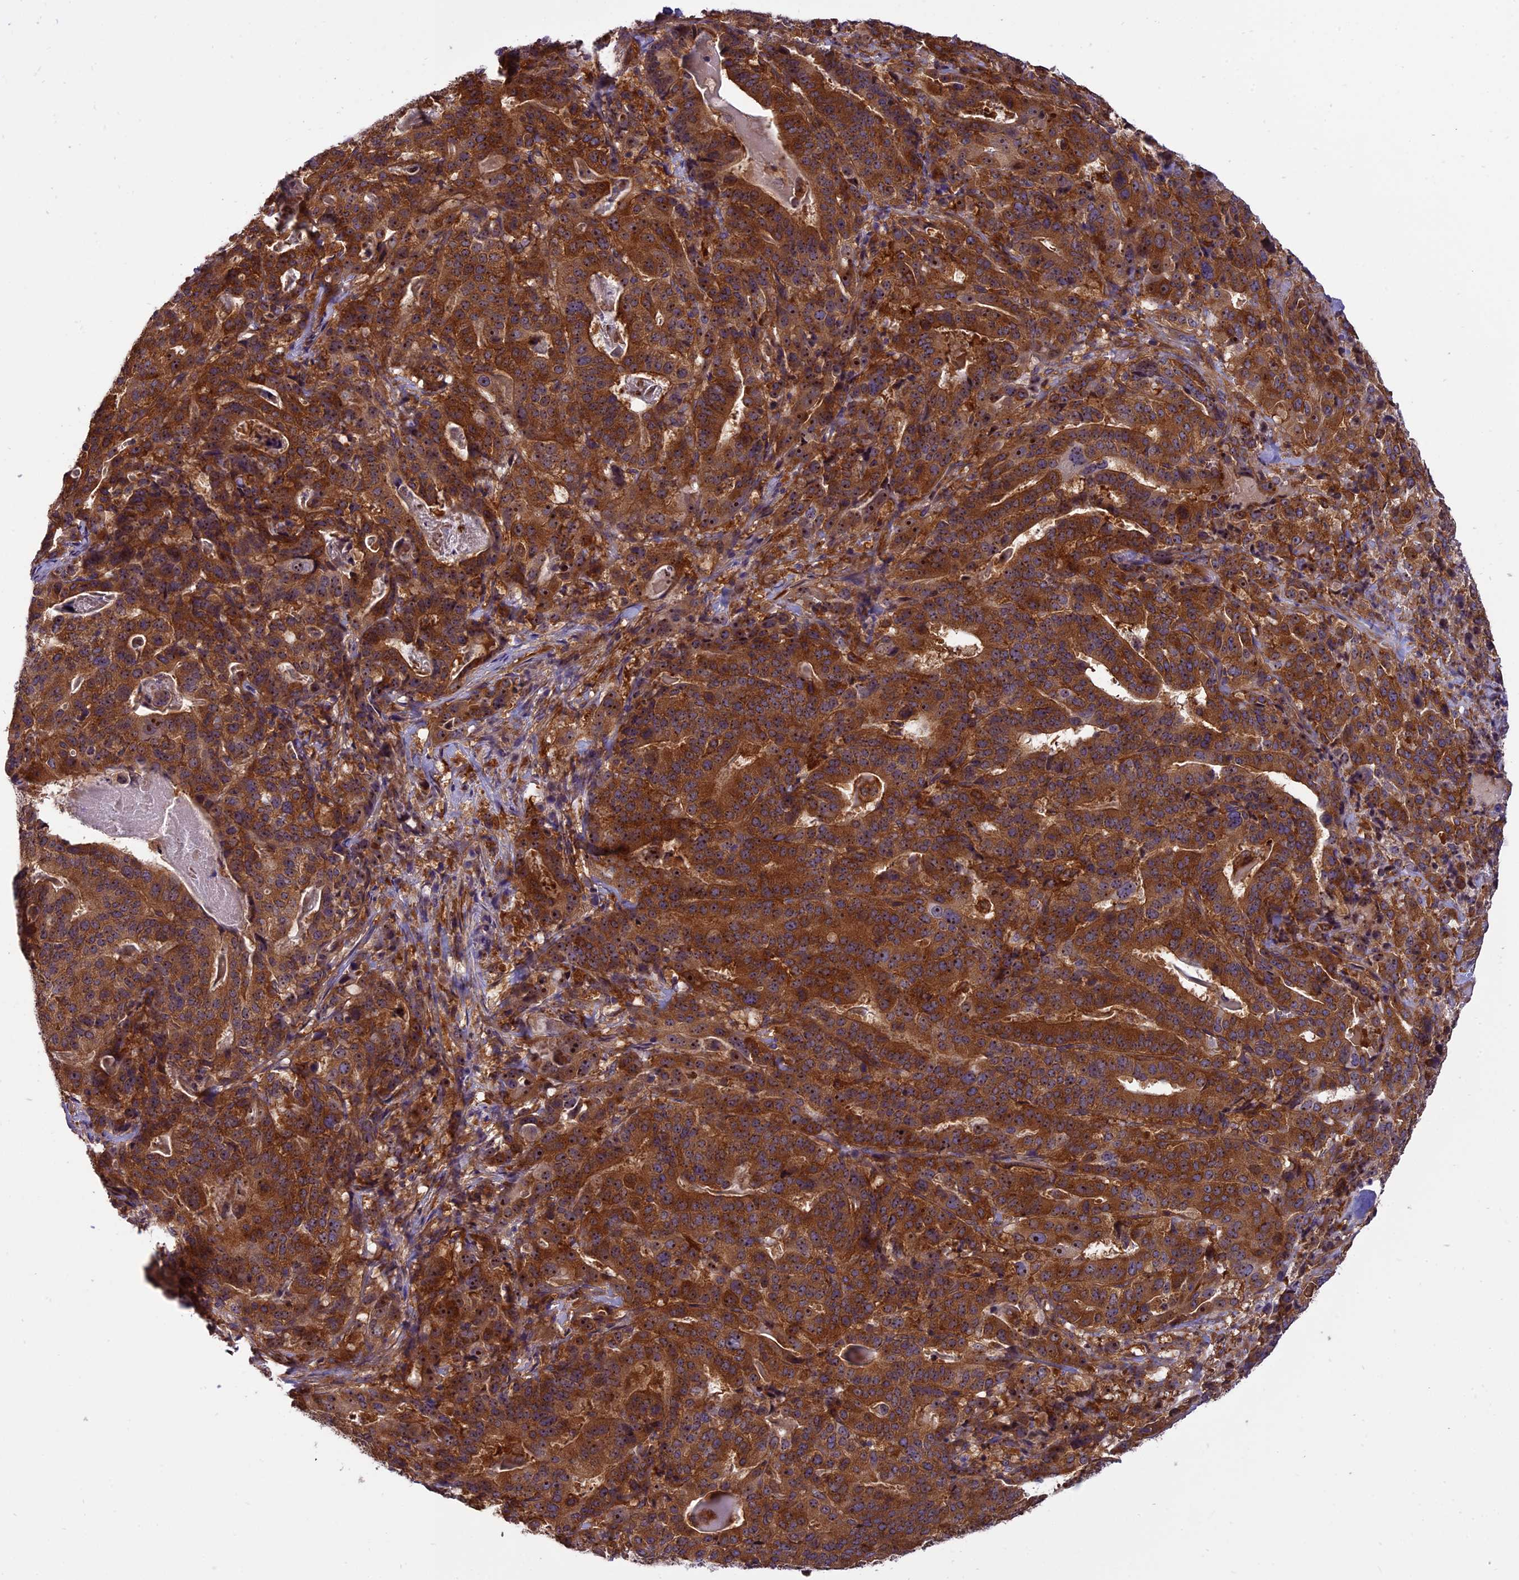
{"staining": {"intensity": "strong", "quantity": ">75%", "location": "cytoplasmic/membranous,nuclear"}, "tissue": "stomach cancer", "cell_type": "Tumor cells", "image_type": "cancer", "snomed": [{"axis": "morphology", "description": "Adenocarcinoma, NOS"}, {"axis": "topography", "description": "Stomach"}], "caption": "Protein staining by immunohistochemistry reveals strong cytoplasmic/membranous and nuclear expression in approximately >75% of tumor cells in stomach cancer (adenocarcinoma).", "gene": "EHBP1L1", "patient": {"sex": "male", "age": 48}}